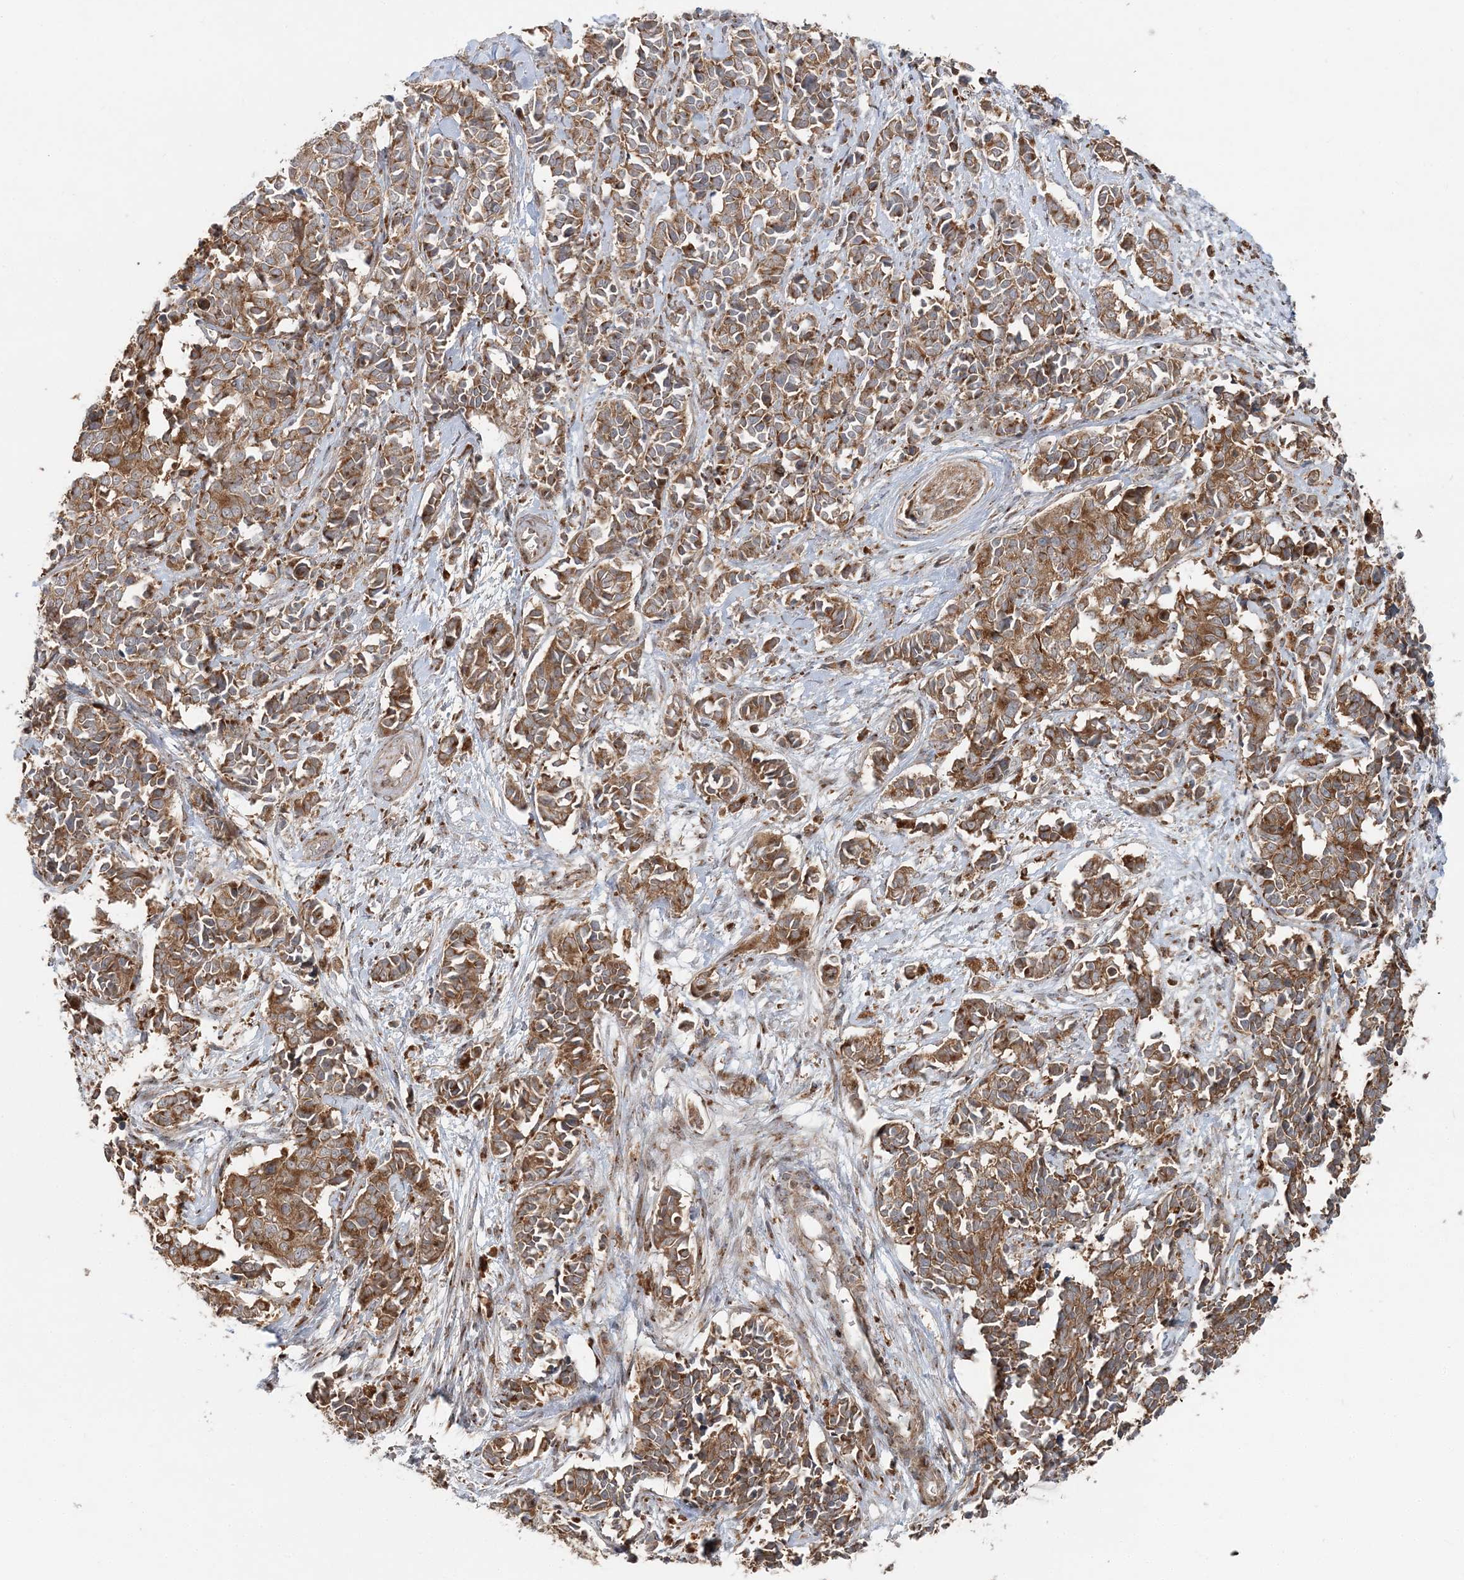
{"staining": {"intensity": "moderate", "quantity": ">75%", "location": "cytoplasmic/membranous"}, "tissue": "cervical cancer", "cell_type": "Tumor cells", "image_type": "cancer", "snomed": [{"axis": "morphology", "description": "Normal tissue, NOS"}, {"axis": "morphology", "description": "Squamous cell carcinoma, NOS"}, {"axis": "topography", "description": "Cervix"}], "caption": "IHC (DAB) staining of cervical cancer (squamous cell carcinoma) shows moderate cytoplasmic/membranous protein expression in approximately >75% of tumor cells.", "gene": "ABCC3", "patient": {"sex": "female", "age": 35}}